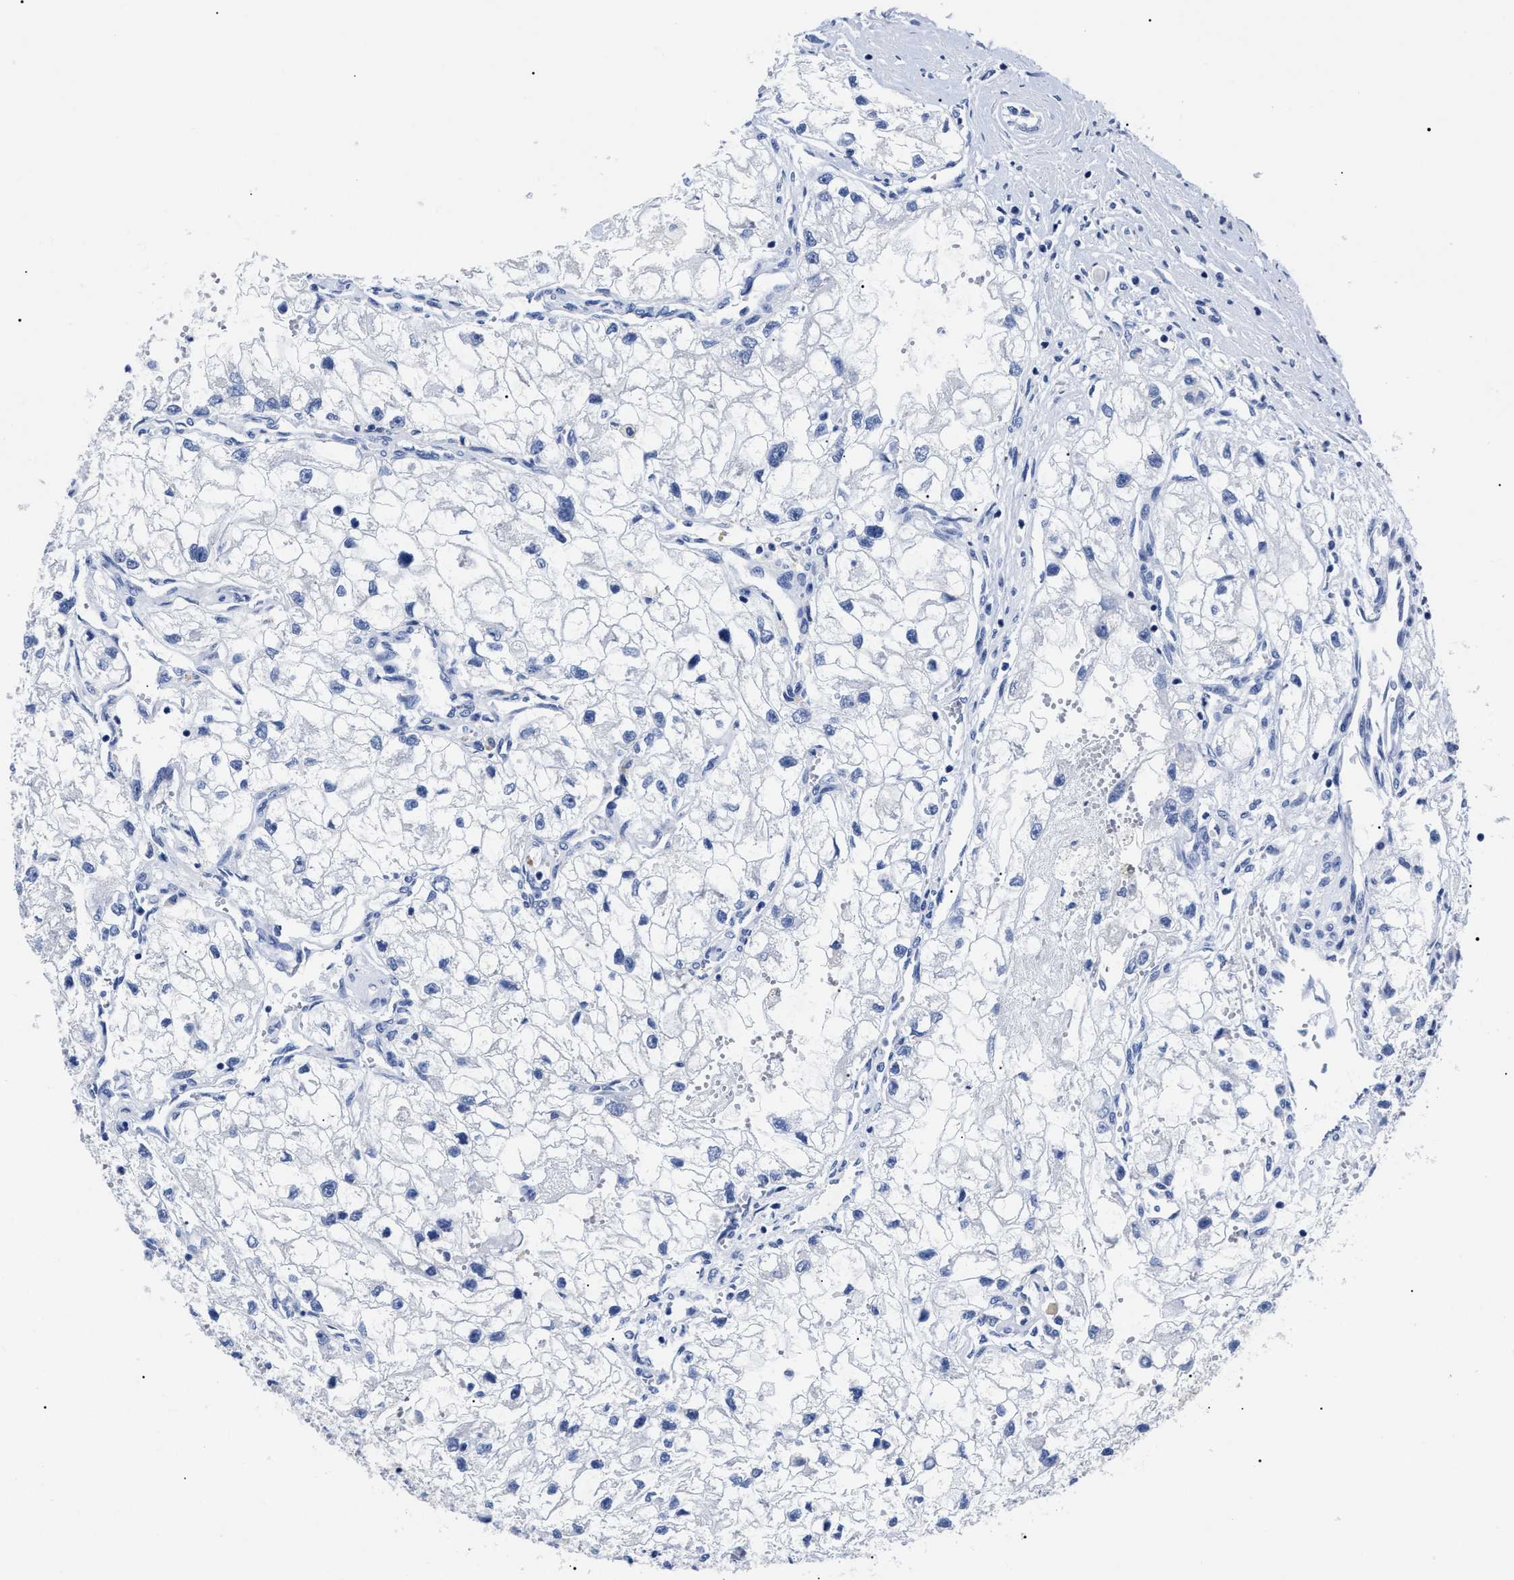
{"staining": {"intensity": "negative", "quantity": "none", "location": "none"}, "tissue": "renal cancer", "cell_type": "Tumor cells", "image_type": "cancer", "snomed": [{"axis": "morphology", "description": "Adenocarcinoma, NOS"}, {"axis": "topography", "description": "Kidney"}], "caption": "The micrograph shows no significant staining in tumor cells of renal adenocarcinoma. Brightfield microscopy of immunohistochemistry (IHC) stained with DAB (3,3'-diaminobenzidine) (brown) and hematoxylin (blue), captured at high magnification.", "gene": "ALPG", "patient": {"sex": "female", "age": 70}}